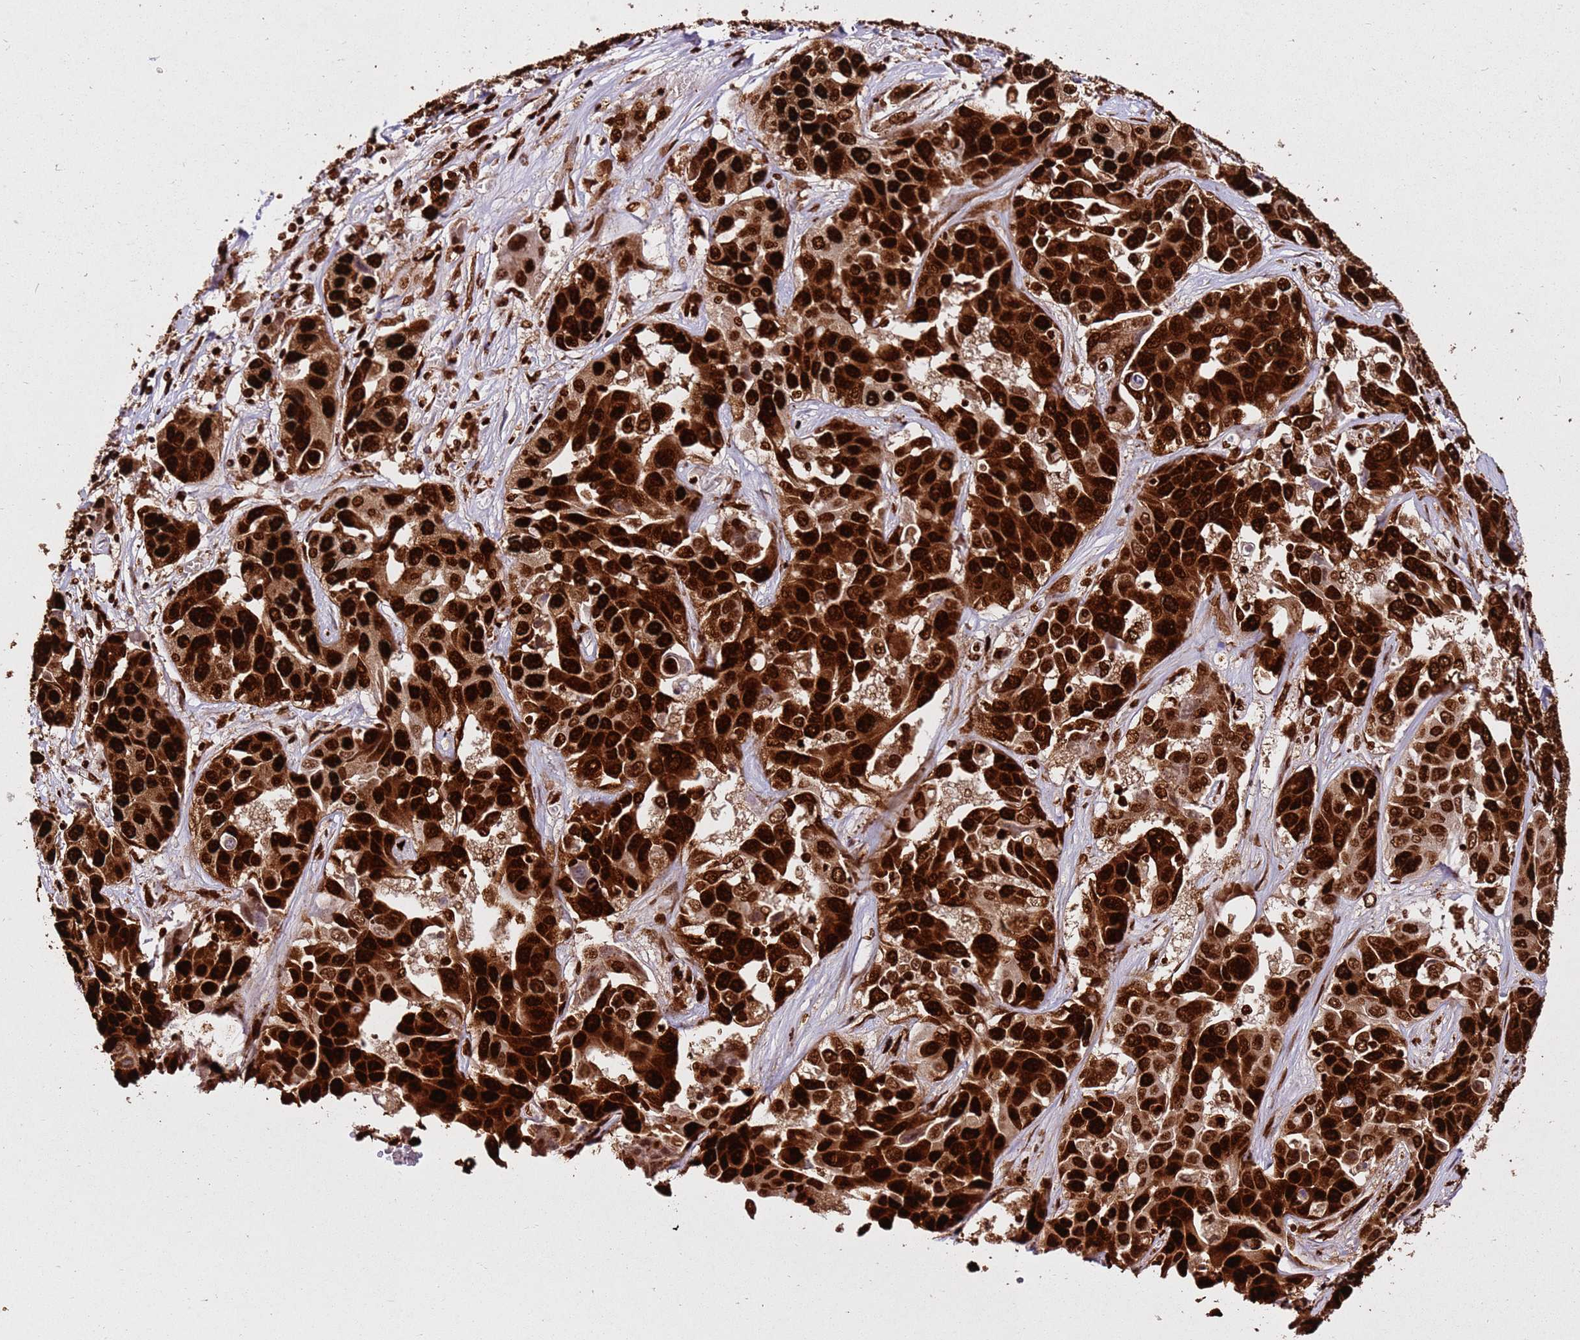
{"staining": {"intensity": "strong", "quantity": ">75%", "location": "nuclear"}, "tissue": "liver cancer", "cell_type": "Tumor cells", "image_type": "cancer", "snomed": [{"axis": "morphology", "description": "Cholangiocarcinoma"}, {"axis": "topography", "description": "Liver"}], "caption": "Human liver cancer (cholangiocarcinoma) stained for a protein (brown) displays strong nuclear positive expression in approximately >75% of tumor cells.", "gene": "HNRNPAB", "patient": {"sex": "female", "age": 52}}